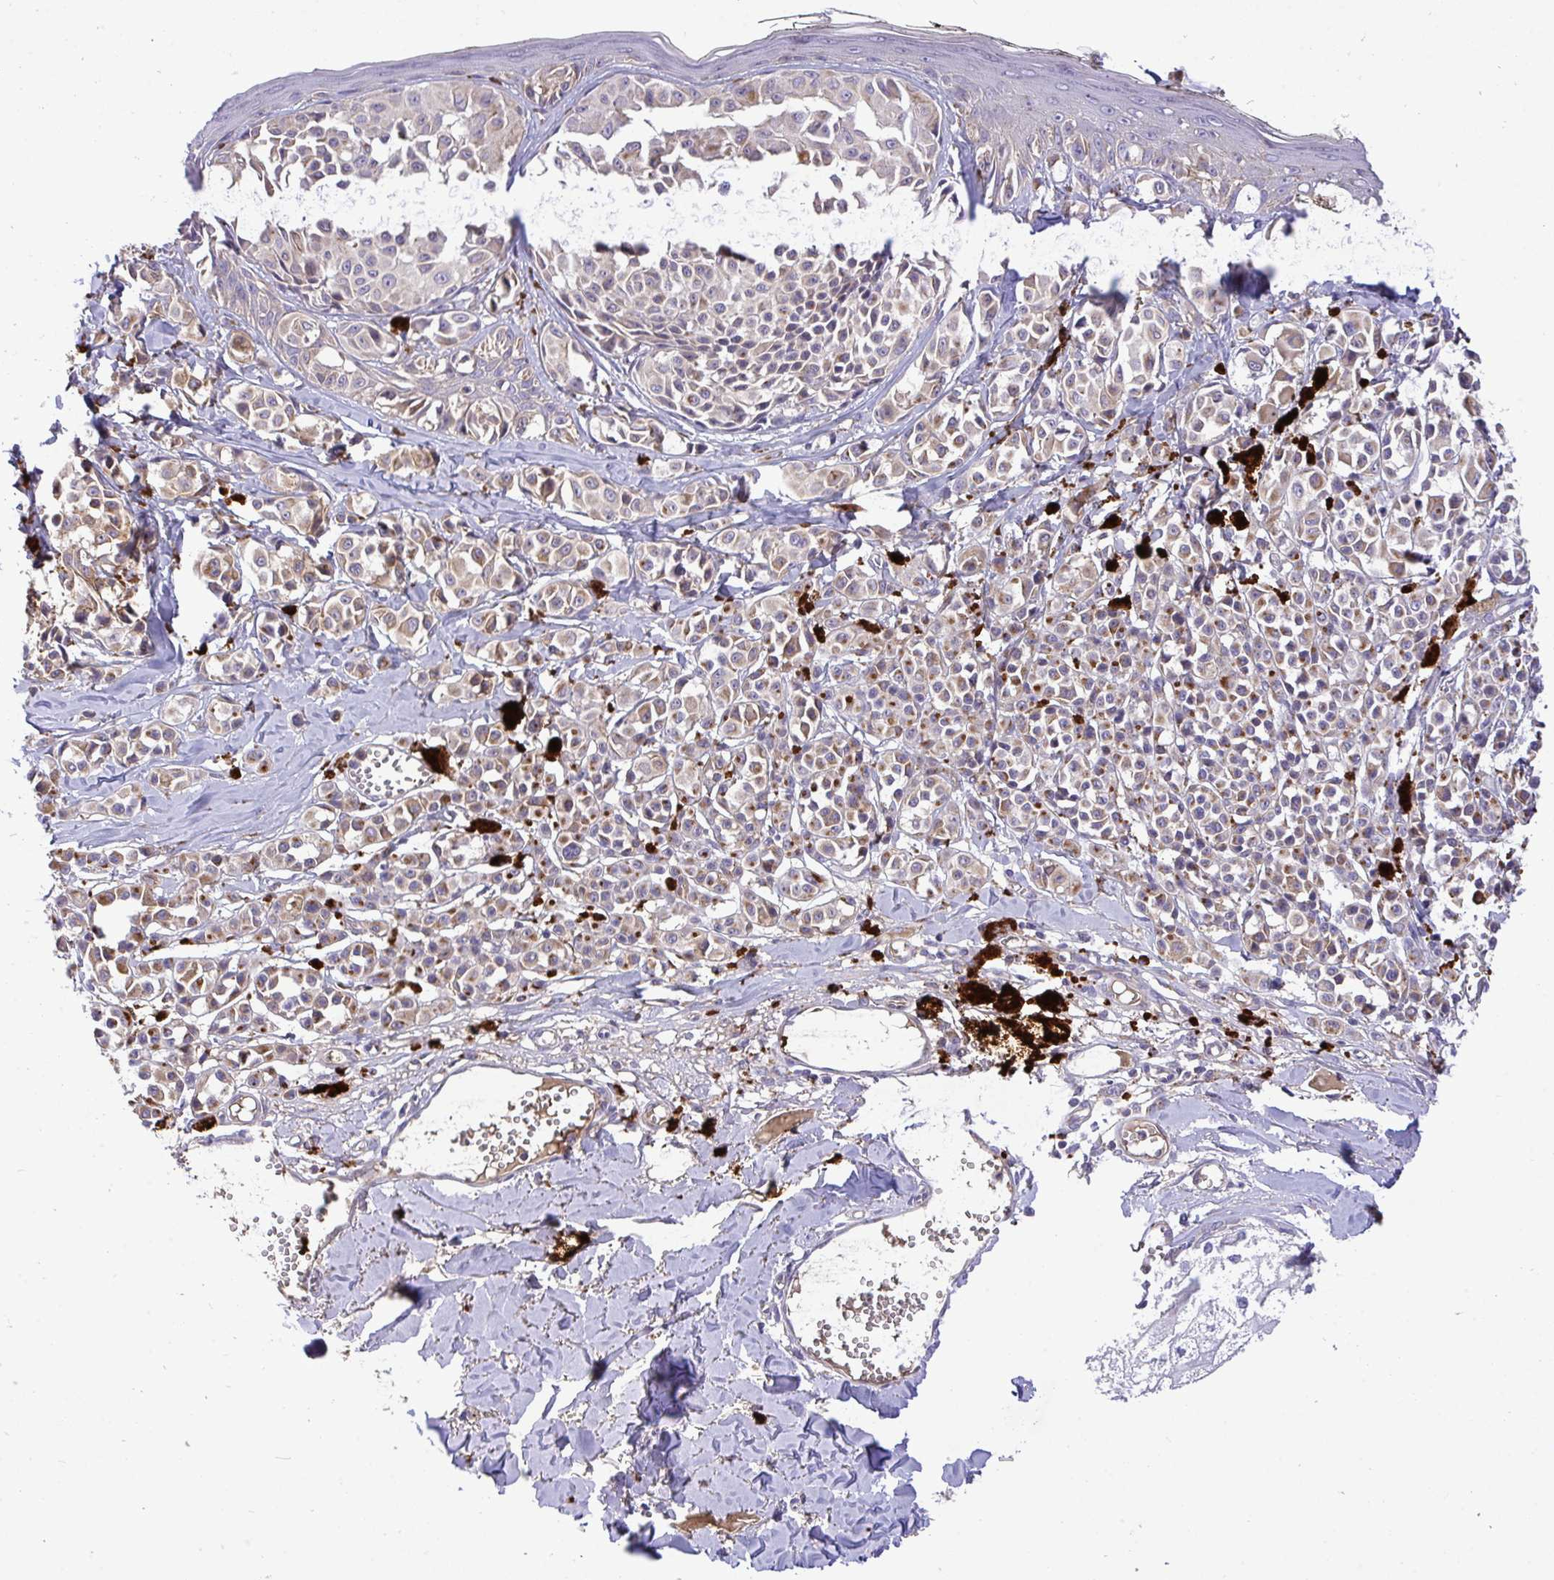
{"staining": {"intensity": "weak", "quantity": ">75%", "location": "cytoplasmic/membranous"}, "tissue": "melanoma", "cell_type": "Tumor cells", "image_type": "cancer", "snomed": [{"axis": "morphology", "description": "Malignant melanoma, NOS"}, {"axis": "topography", "description": "Skin"}], "caption": "This image exhibits immunohistochemistry (IHC) staining of malignant melanoma, with low weak cytoplasmic/membranous expression in approximately >75% of tumor cells.", "gene": "ZNF581", "patient": {"sex": "female", "age": 43}}